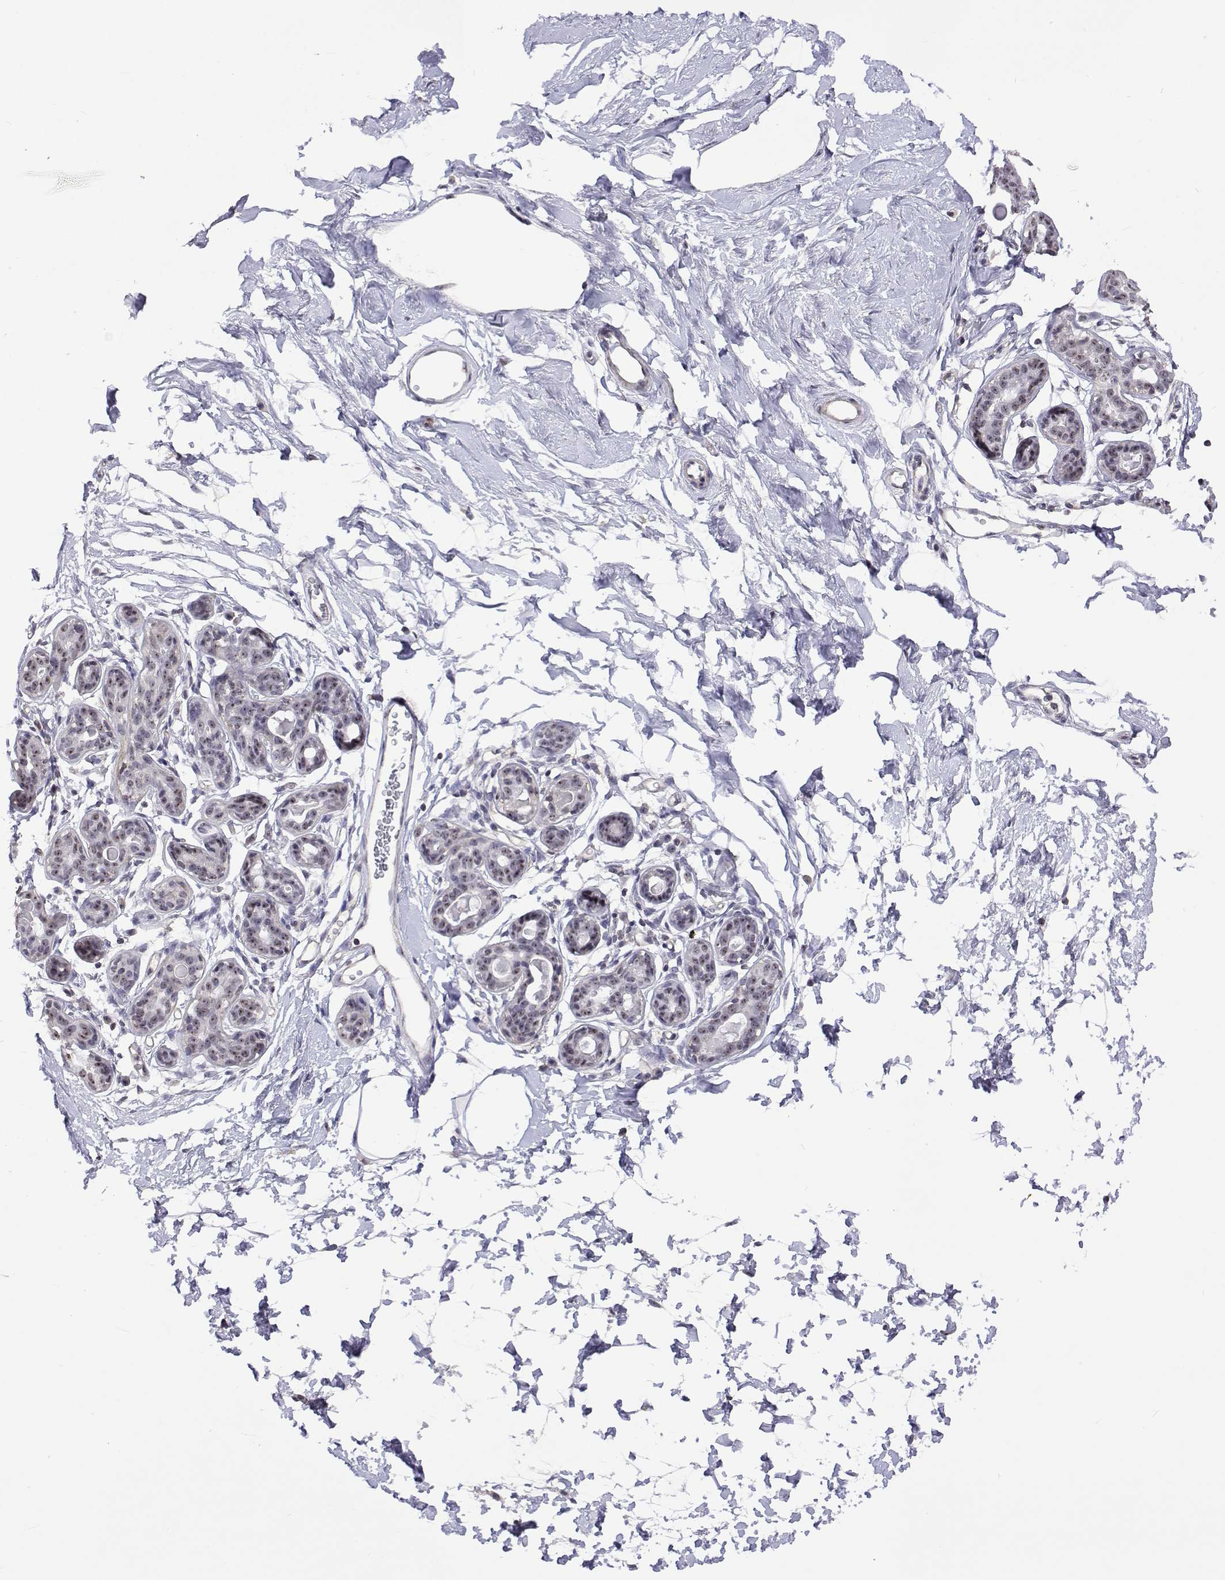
{"staining": {"intensity": "negative", "quantity": "none", "location": "none"}, "tissue": "breast", "cell_type": "Adipocytes", "image_type": "normal", "snomed": [{"axis": "morphology", "description": "Normal tissue, NOS"}, {"axis": "topography", "description": "Breast"}], "caption": "Adipocytes show no significant positivity in unremarkable breast.", "gene": "NHP2", "patient": {"sex": "female", "age": 45}}